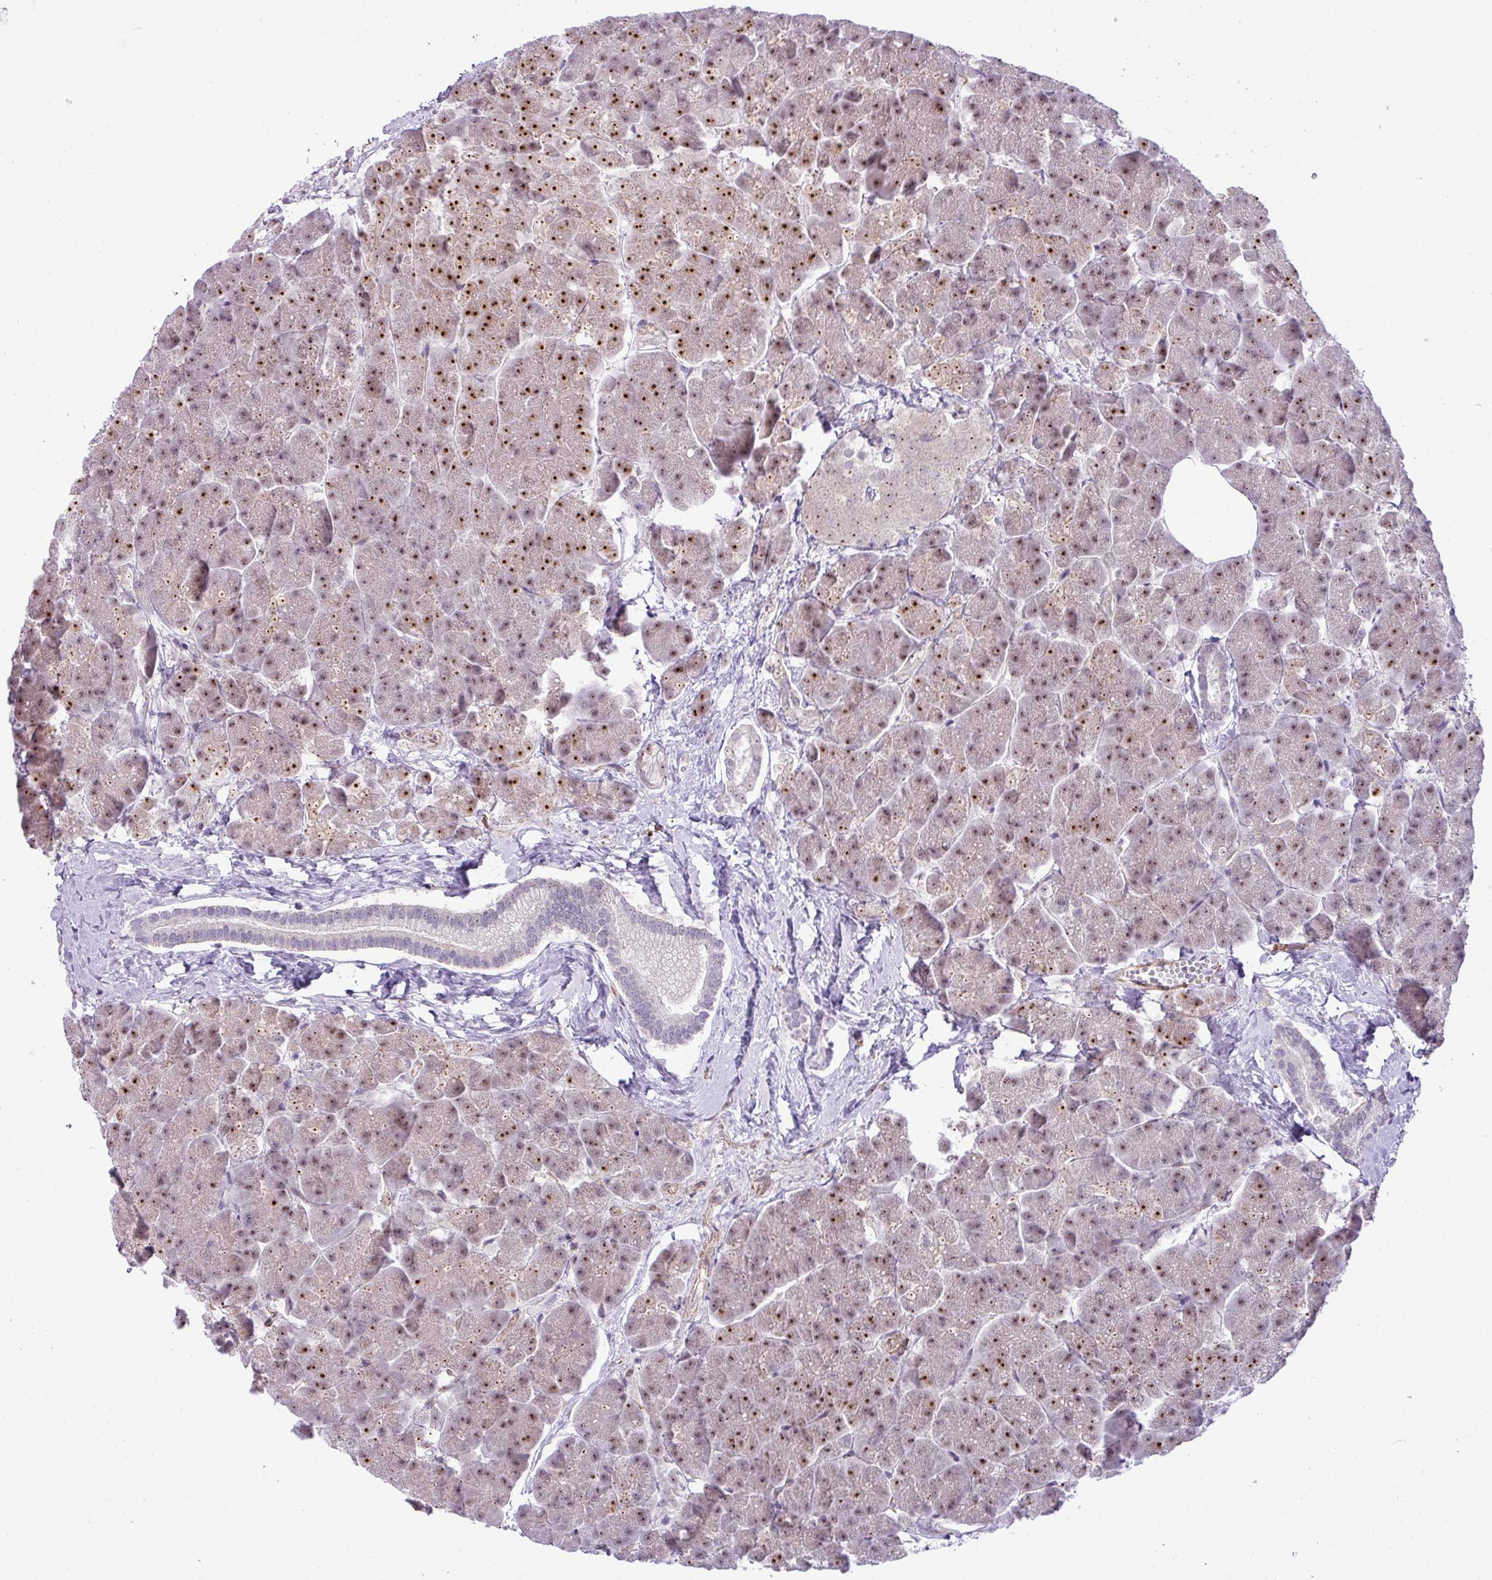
{"staining": {"intensity": "strong", "quantity": "25%-75%", "location": "nuclear"}, "tissue": "pancreas", "cell_type": "Exocrine glandular cells", "image_type": "normal", "snomed": [{"axis": "morphology", "description": "Normal tissue, NOS"}, {"axis": "topography", "description": "Pancreas"}, {"axis": "topography", "description": "Peripheral nerve tissue"}], "caption": "IHC (DAB) staining of normal pancreas reveals strong nuclear protein expression in about 25%-75% of exocrine glandular cells.", "gene": "MAK16", "patient": {"sex": "male", "age": 54}}